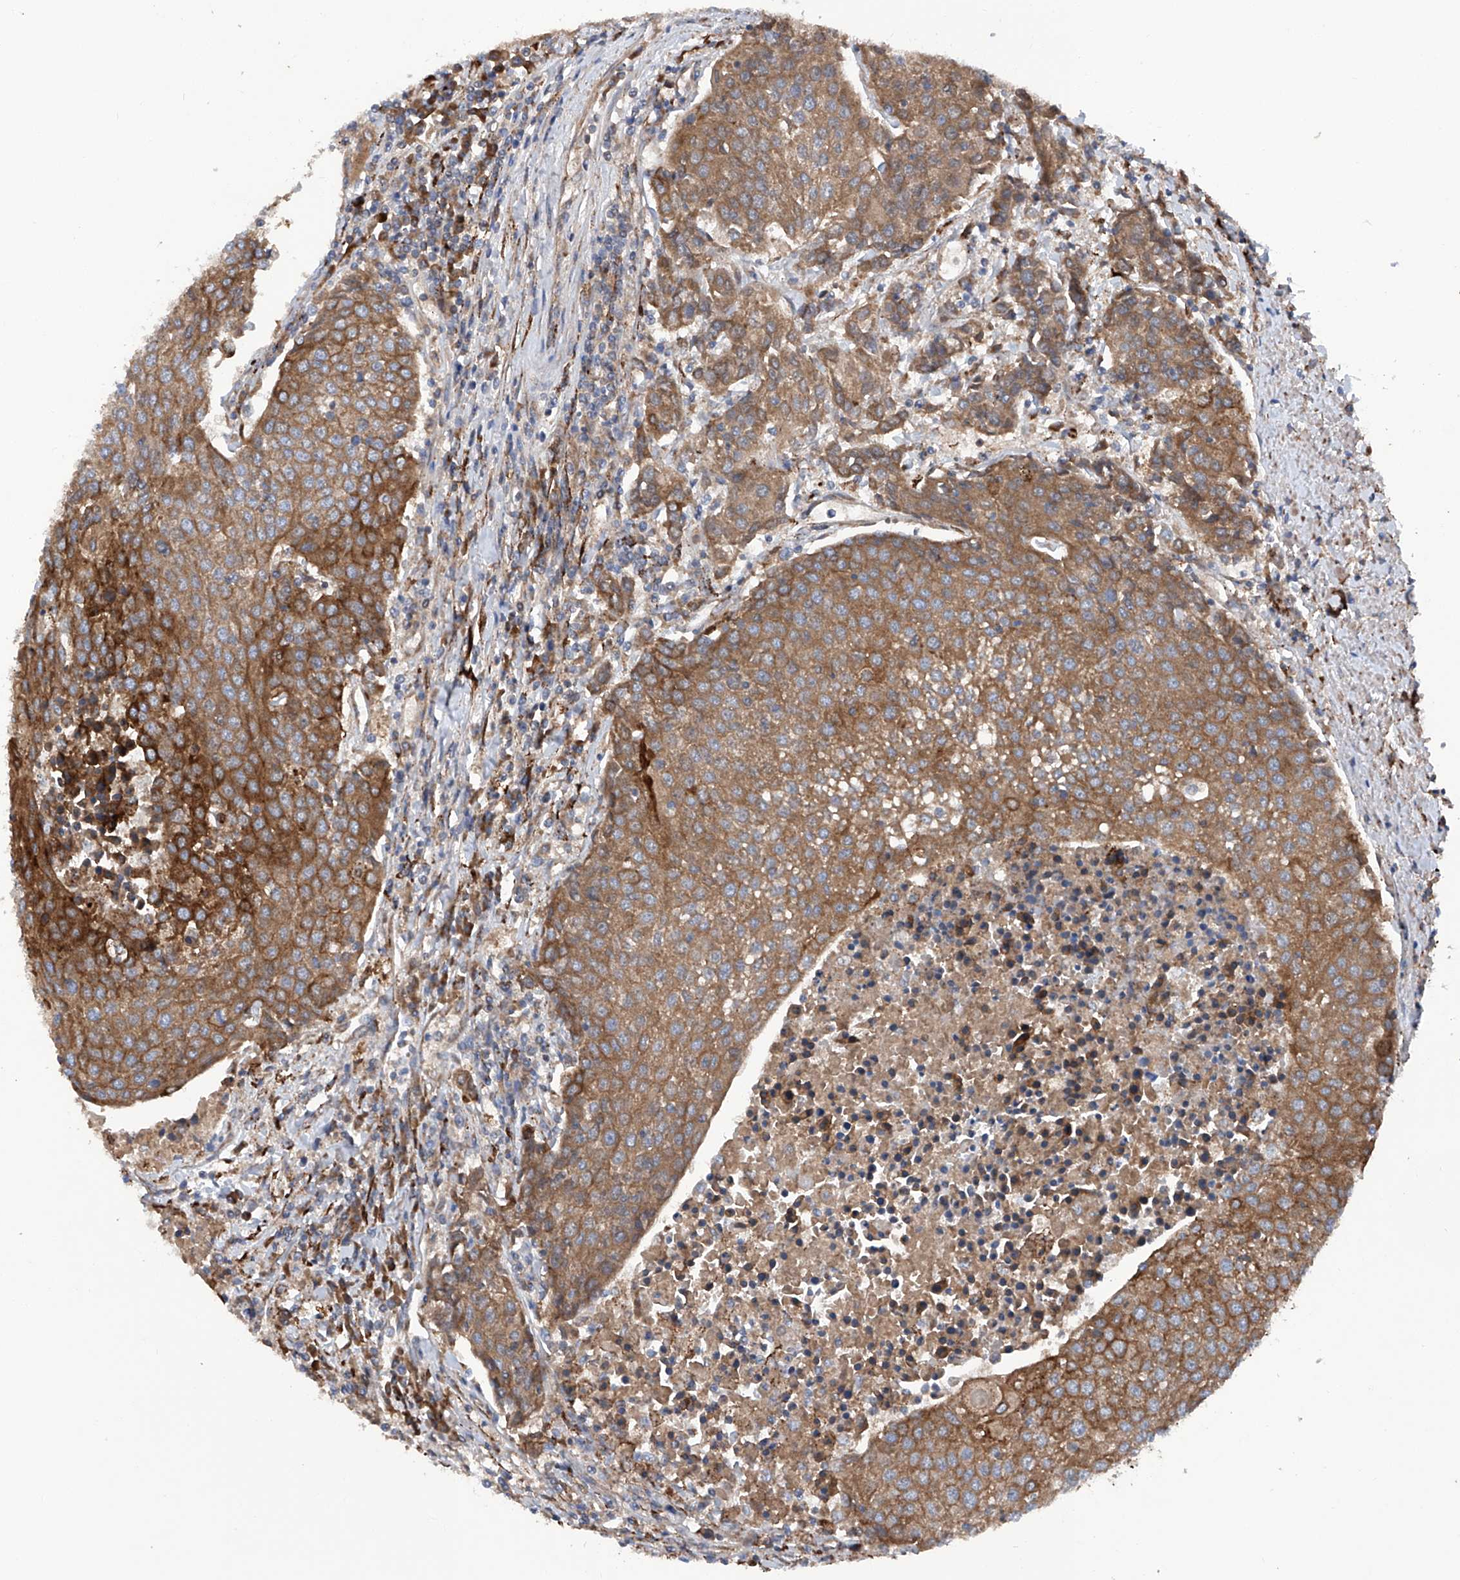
{"staining": {"intensity": "moderate", "quantity": ">75%", "location": "cytoplasmic/membranous"}, "tissue": "urothelial cancer", "cell_type": "Tumor cells", "image_type": "cancer", "snomed": [{"axis": "morphology", "description": "Urothelial carcinoma, High grade"}, {"axis": "topography", "description": "Urinary bladder"}], "caption": "High-power microscopy captured an IHC image of urothelial carcinoma (high-grade), revealing moderate cytoplasmic/membranous staining in about >75% of tumor cells.", "gene": "ASCC3", "patient": {"sex": "female", "age": 85}}